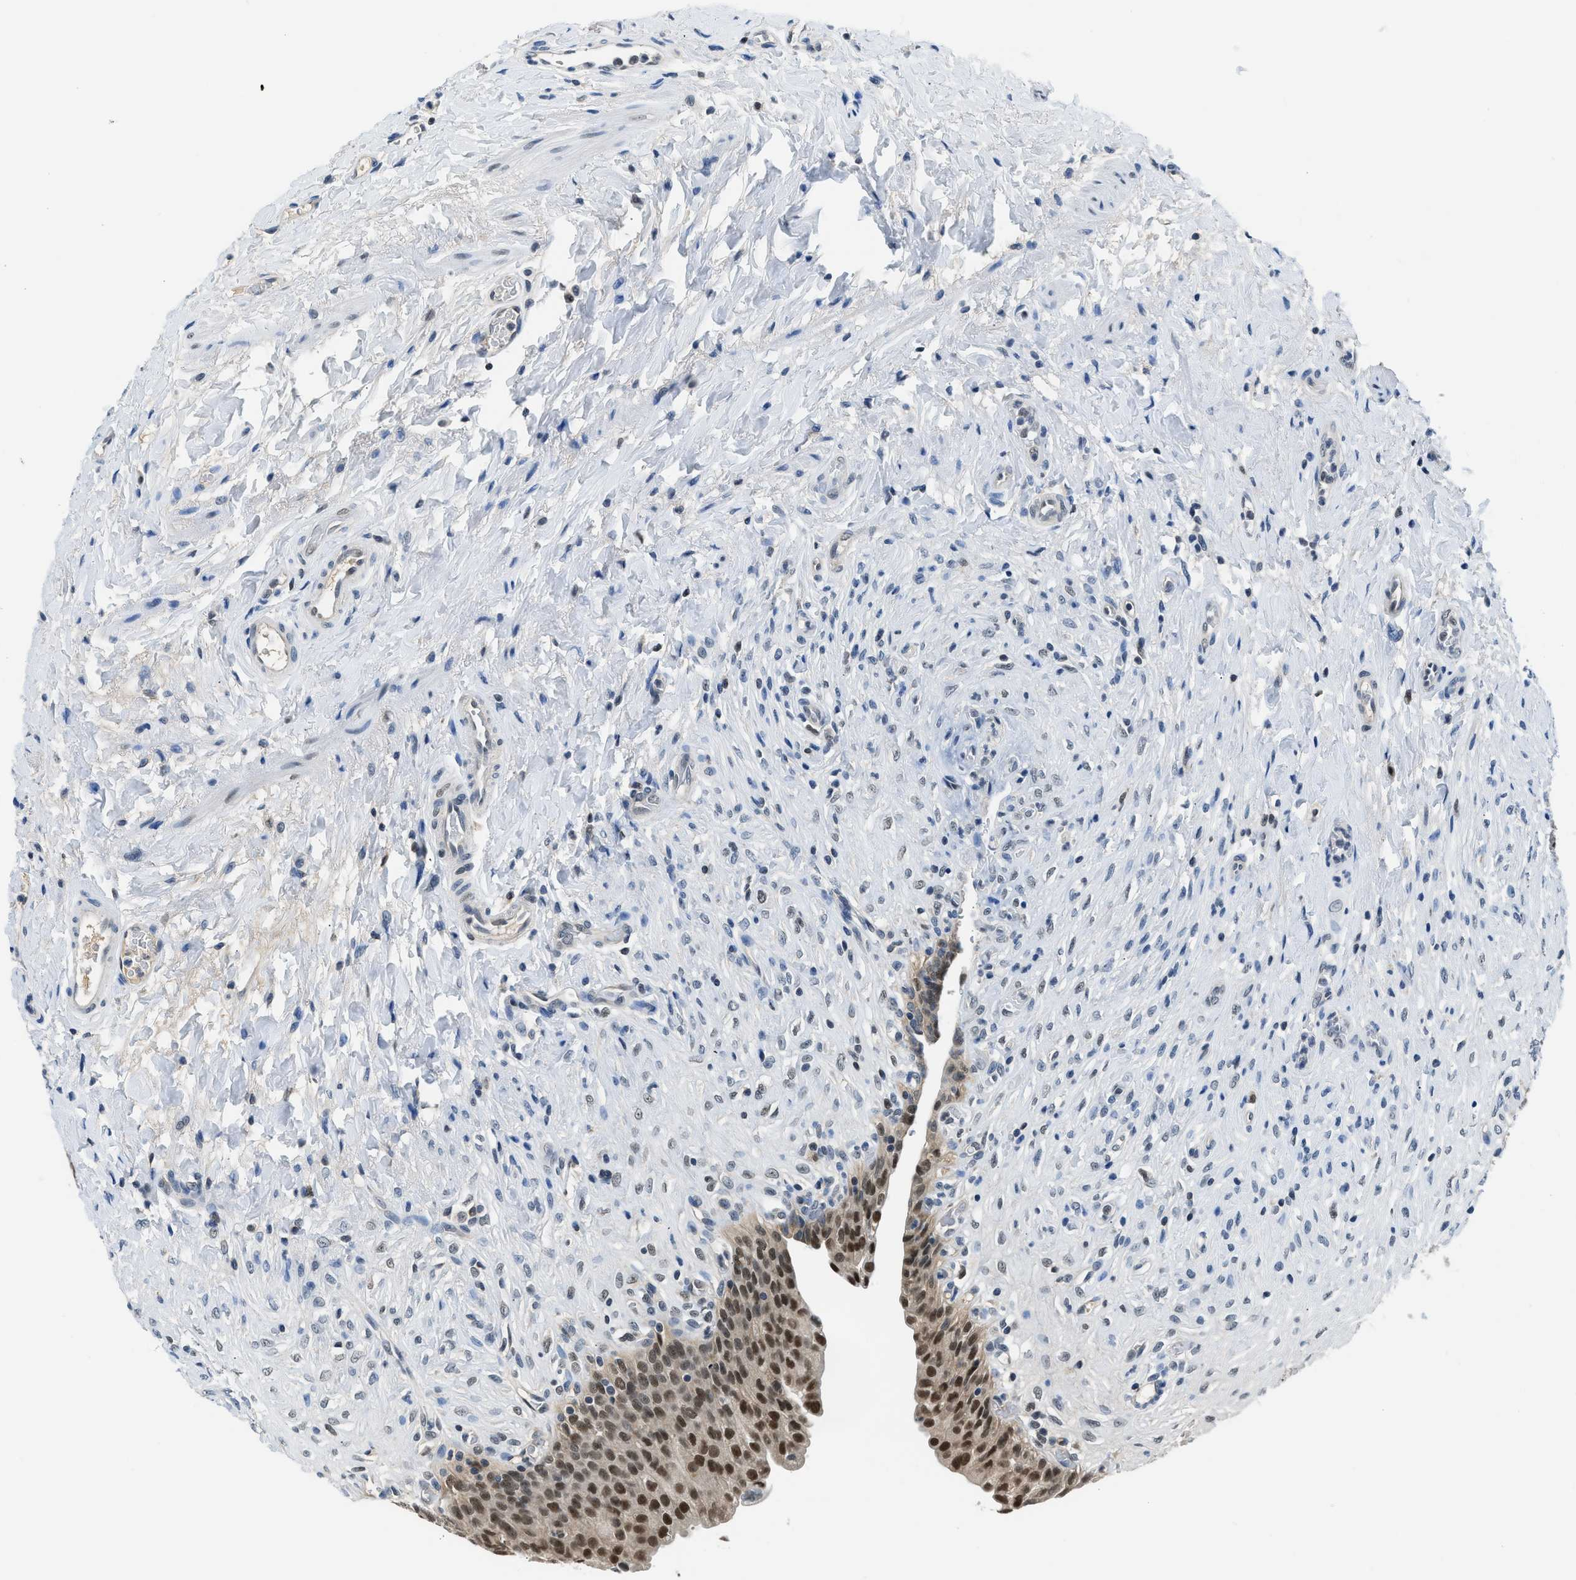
{"staining": {"intensity": "strong", "quantity": ">75%", "location": "nuclear"}, "tissue": "urinary bladder", "cell_type": "Urothelial cells", "image_type": "normal", "snomed": [{"axis": "morphology", "description": "Urothelial carcinoma, High grade"}, {"axis": "topography", "description": "Urinary bladder"}], "caption": "Immunohistochemical staining of normal urinary bladder demonstrates high levels of strong nuclear expression in about >75% of urothelial cells. The staining was performed using DAB (3,3'-diaminobenzidine), with brown indicating positive protein expression. Nuclei are stained blue with hematoxylin.", "gene": "ALX1", "patient": {"sex": "male", "age": 46}}